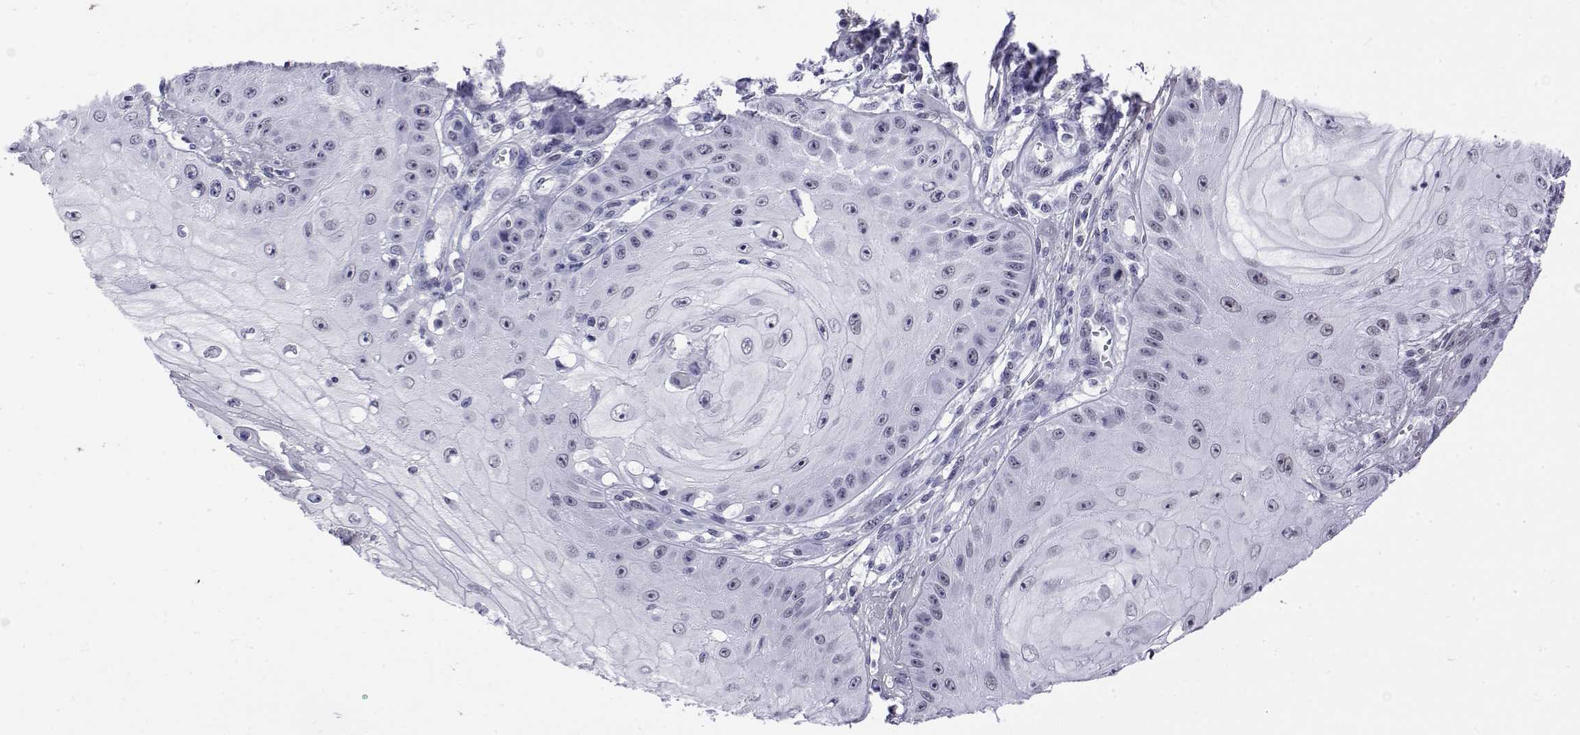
{"staining": {"intensity": "weak", "quantity": "25%-75%", "location": "nuclear"}, "tissue": "skin cancer", "cell_type": "Tumor cells", "image_type": "cancer", "snomed": [{"axis": "morphology", "description": "Squamous cell carcinoma, NOS"}, {"axis": "topography", "description": "Skin"}], "caption": "Skin cancer (squamous cell carcinoma) stained with a protein marker displays weak staining in tumor cells.", "gene": "POLDIP3", "patient": {"sex": "male", "age": 70}}